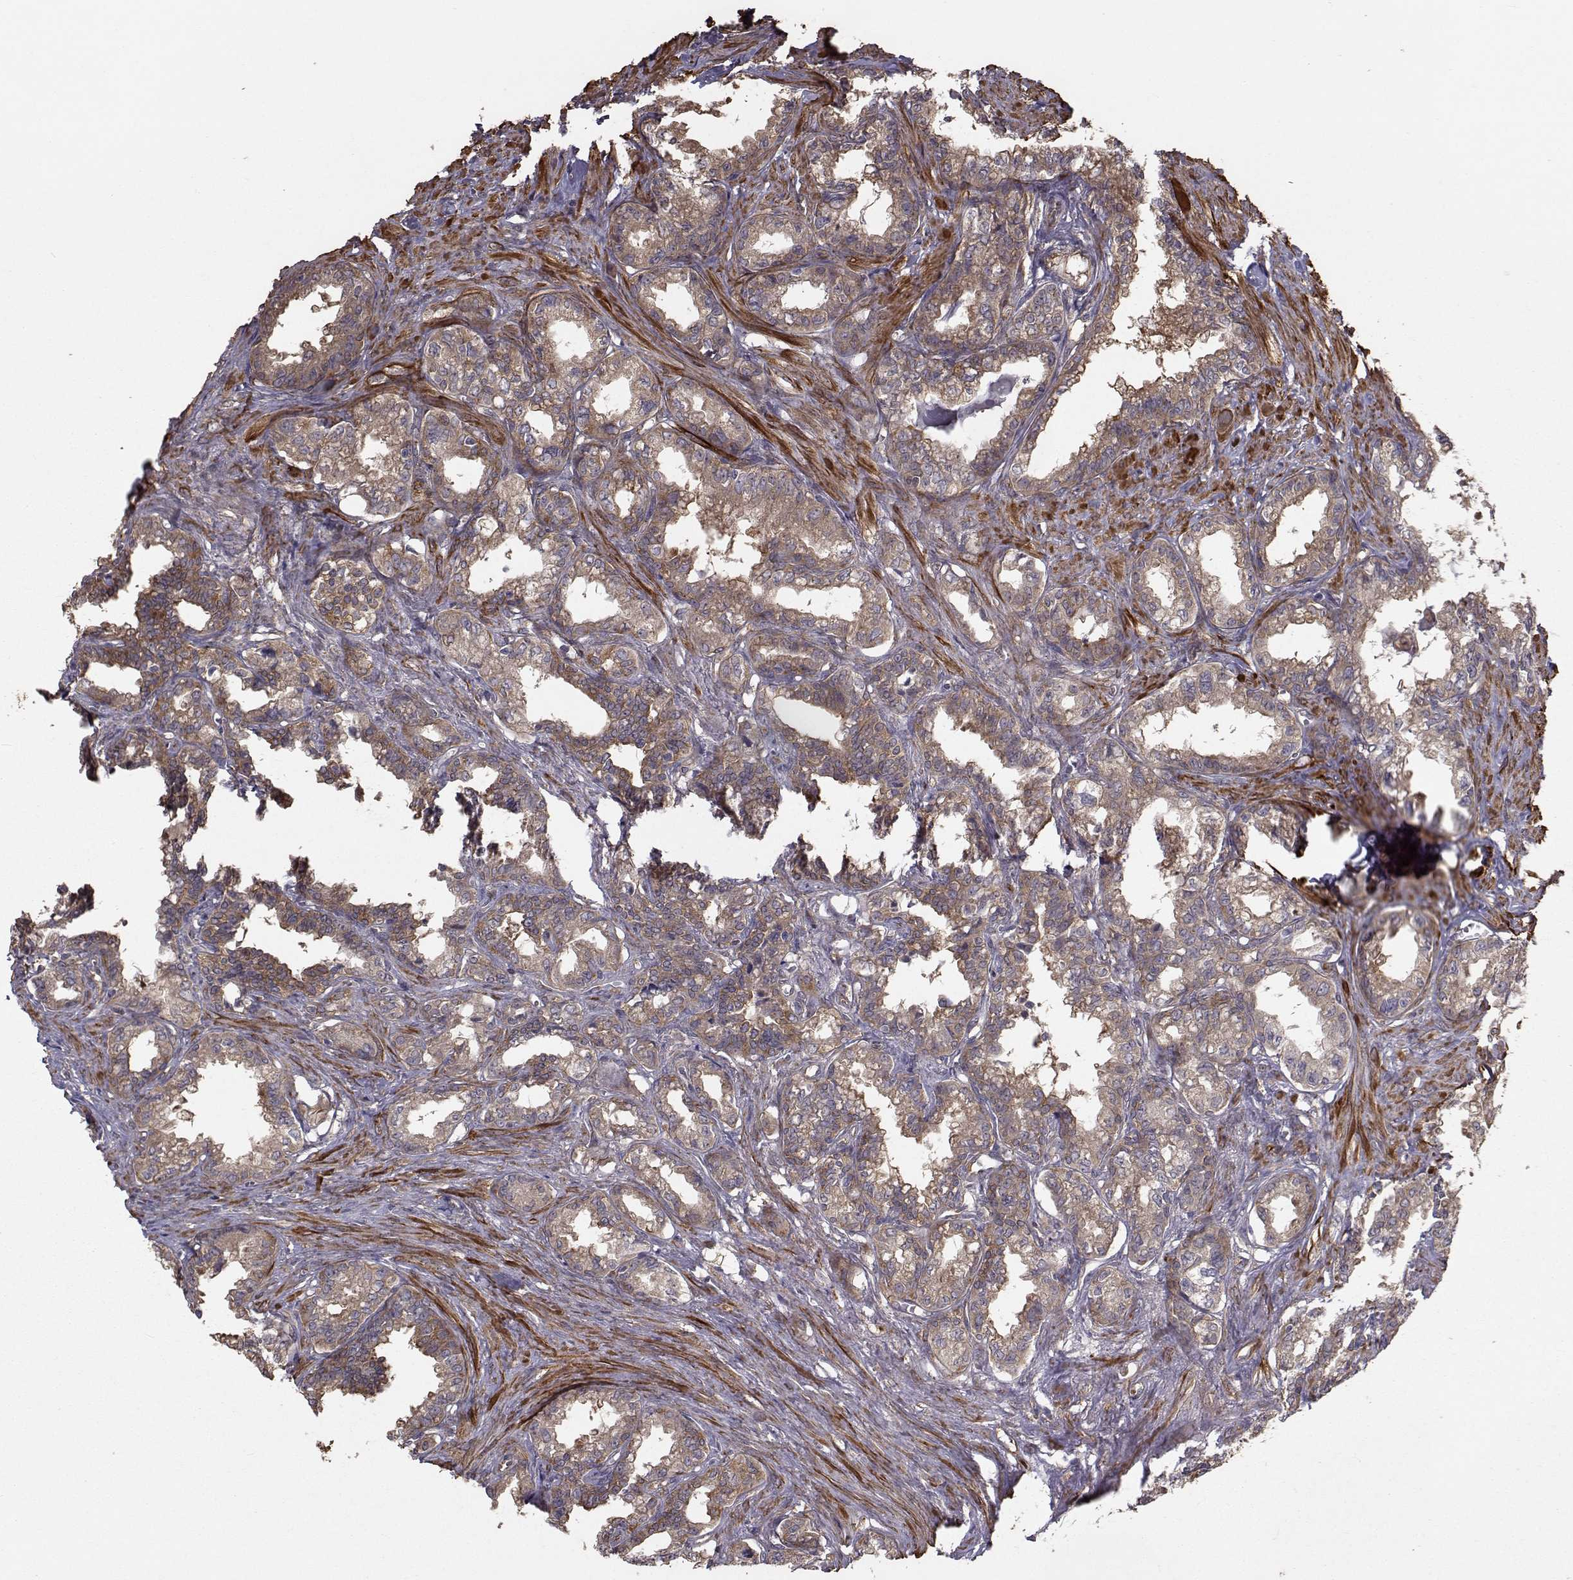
{"staining": {"intensity": "weak", "quantity": ">75%", "location": "cytoplasmic/membranous"}, "tissue": "seminal vesicle", "cell_type": "Glandular cells", "image_type": "normal", "snomed": [{"axis": "morphology", "description": "Normal tissue, NOS"}, {"axis": "morphology", "description": "Urothelial carcinoma, NOS"}, {"axis": "topography", "description": "Urinary bladder"}, {"axis": "topography", "description": "Seminal veicle"}], "caption": "A high-resolution photomicrograph shows IHC staining of benign seminal vesicle, which demonstrates weak cytoplasmic/membranous positivity in approximately >75% of glandular cells. (IHC, brightfield microscopy, high magnification).", "gene": "TRIP10", "patient": {"sex": "male", "age": 76}}